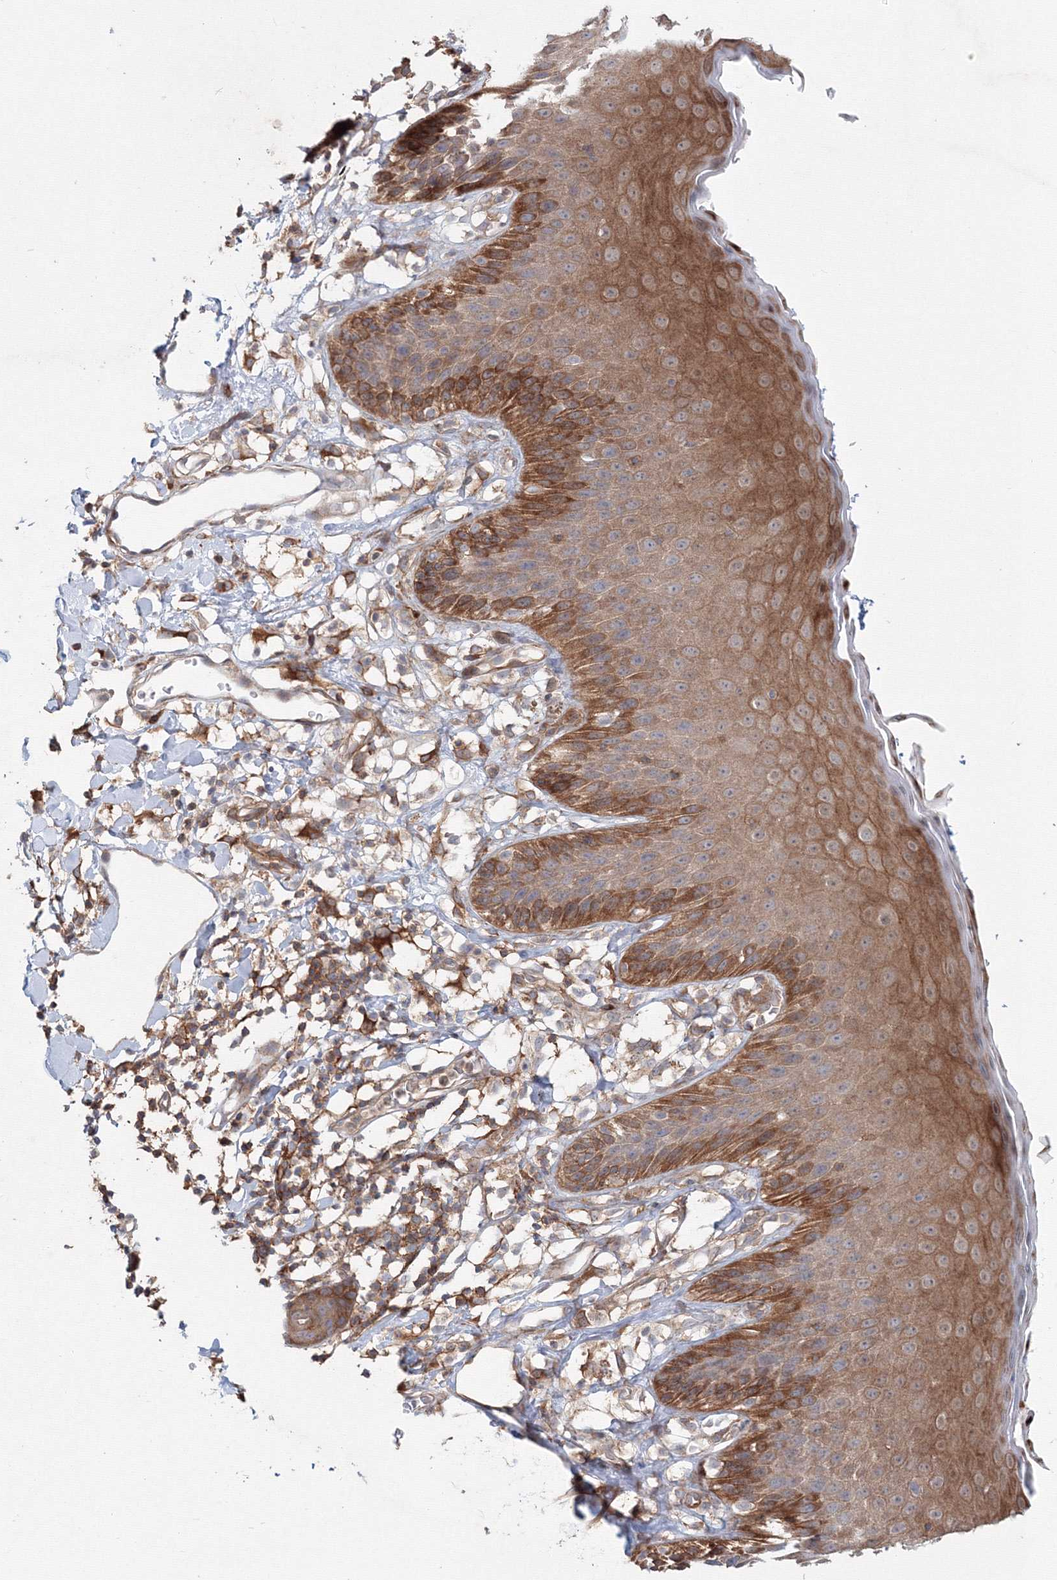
{"staining": {"intensity": "strong", "quantity": "25%-75%", "location": "cytoplasmic/membranous"}, "tissue": "skin", "cell_type": "Epidermal cells", "image_type": "normal", "snomed": [{"axis": "morphology", "description": "Normal tissue, NOS"}, {"axis": "topography", "description": "Vulva"}], "caption": "Protein expression analysis of normal skin demonstrates strong cytoplasmic/membranous positivity in approximately 25%-75% of epidermal cells. (DAB IHC with brightfield microscopy, high magnification).", "gene": "SH3PXD2A", "patient": {"sex": "female", "age": 68}}